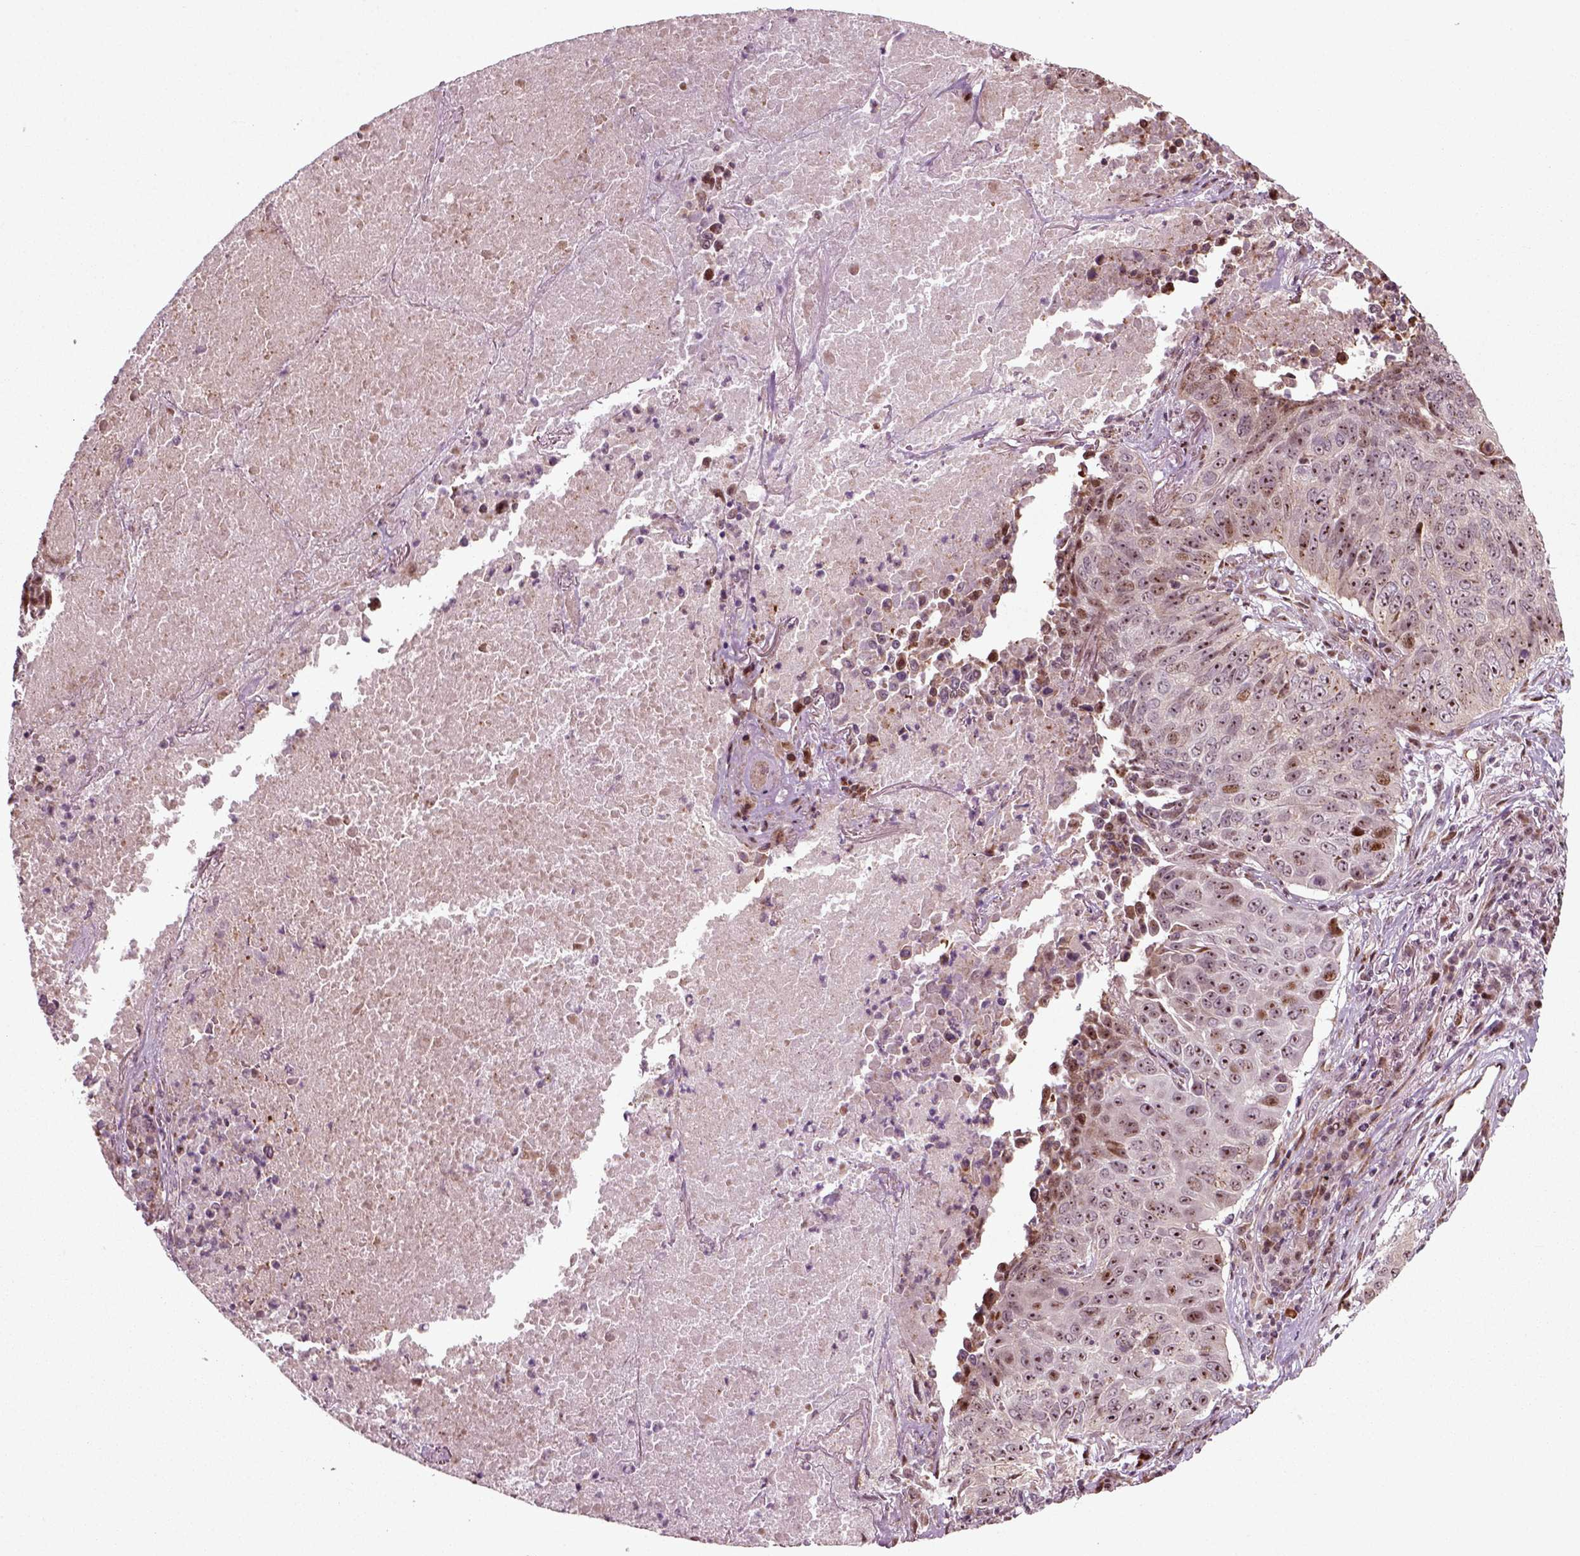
{"staining": {"intensity": "strong", "quantity": "<25%", "location": "nuclear"}, "tissue": "lung cancer", "cell_type": "Tumor cells", "image_type": "cancer", "snomed": [{"axis": "morphology", "description": "Normal tissue, NOS"}, {"axis": "morphology", "description": "Squamous cell carcinoma, NOS"}, {"axis": "topography", "description": "Bronchus"}, {"axis": "topography", "description": "Lung"}], "caption": "Lung squamous cell carcinoma stained for a protein shows strong nuclear positivity in tumor cells.", "gene": "CDC14A", "patient": {"sex": "male", "age": 64}}